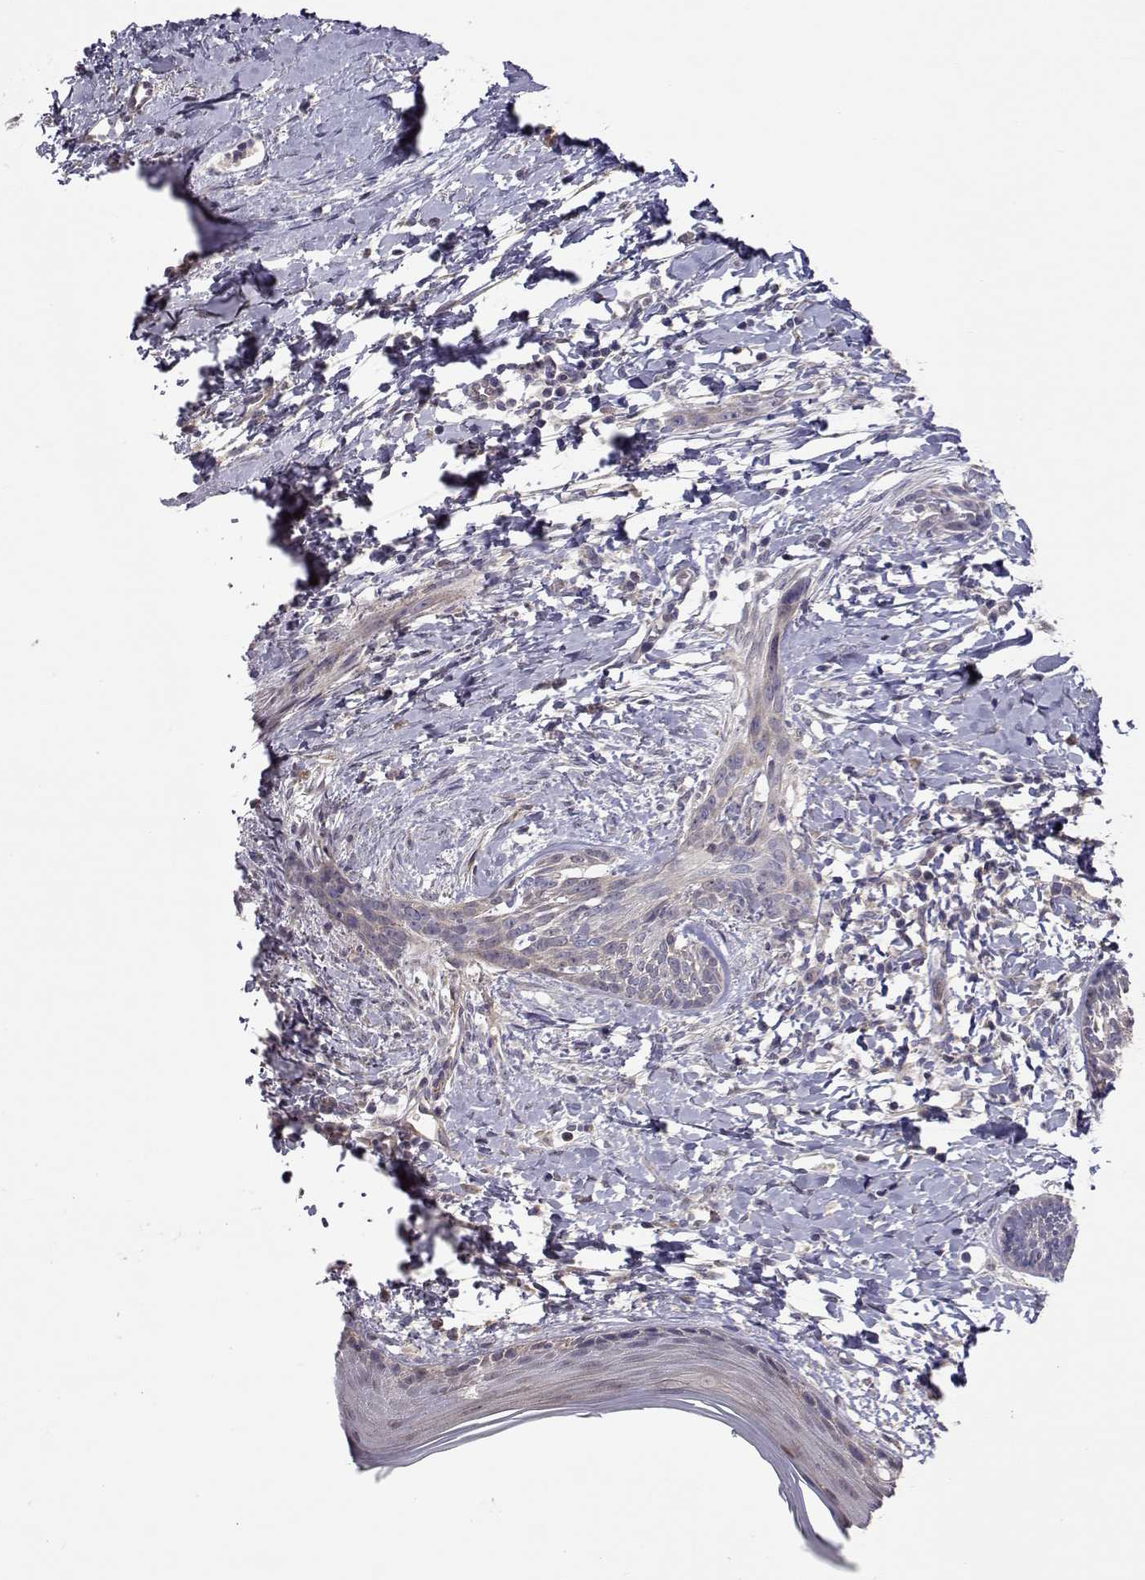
{"staining": {"intensity": "negative", "quantity": "none", "location": "none"}, "tissue": "skin cancer", "cell_type": "Tumor cells", "image_type": "cancer", "snomed": [{"axis": "morphology", "description": "Normal tissue, NOS"}, {"axis": "morphology", "description": "Basal cell carcinoma"}, {"axis": "topography", "description": "Skin"}], "caption": "The histopathology image shows no staining of tumor cells in skin basal cell carcinoma.", "gene": "NCAM2", "patient": {"sex": "male", "age": 84}}